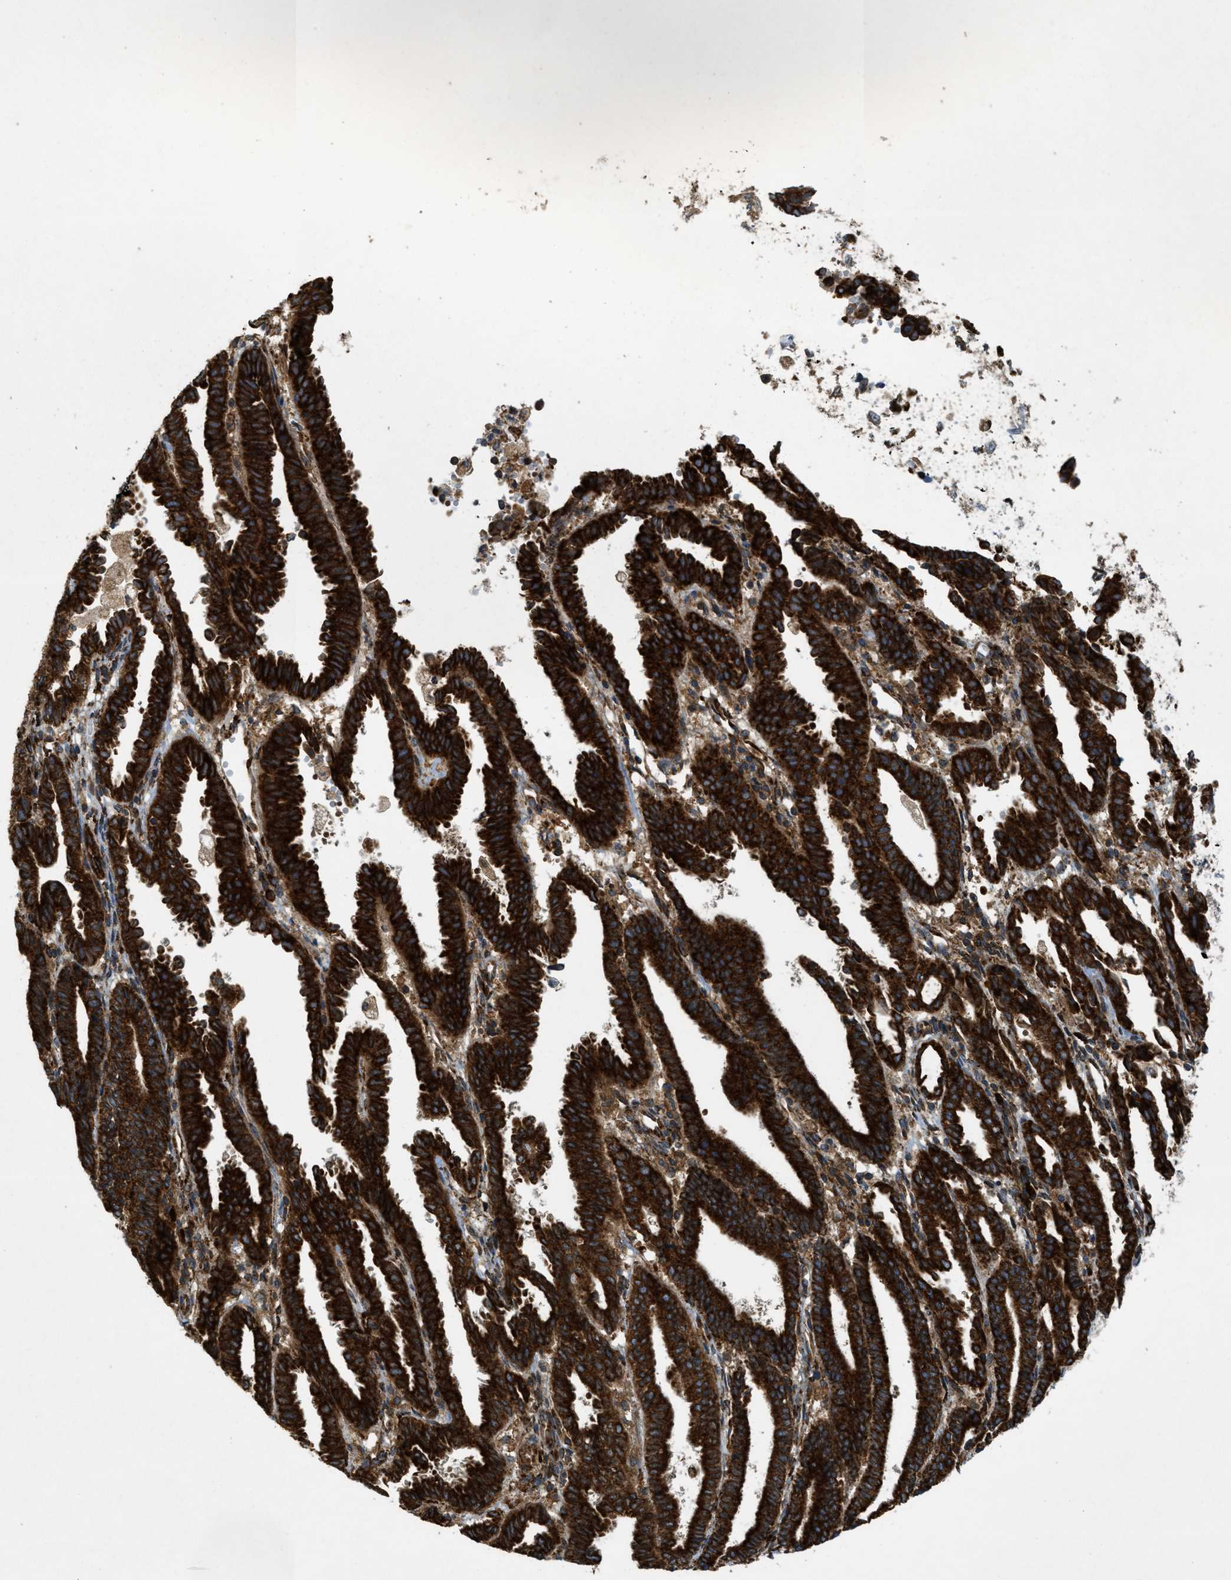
{"staining": {"intensity": "strong", "quantity": ">75%", "location": "cytoplasmic/membranous"}, "tissue": "endometrial cancer", "cell_type": "Tumor cells", "image_type": "cancer", "snomed": [{"axis": "morphology", "description": "Adenocarcinoma, NOS"}, {"axis": "topography", "description": "Uterus"}], "caption": "Immunohistochemical staining of endometrial cancer exhibits strong cytoplasmic/membranous protein staining in about >75% of tumor cells.", "gene": "PCDH18", "patient": {"sex": "female", "age": 83}}